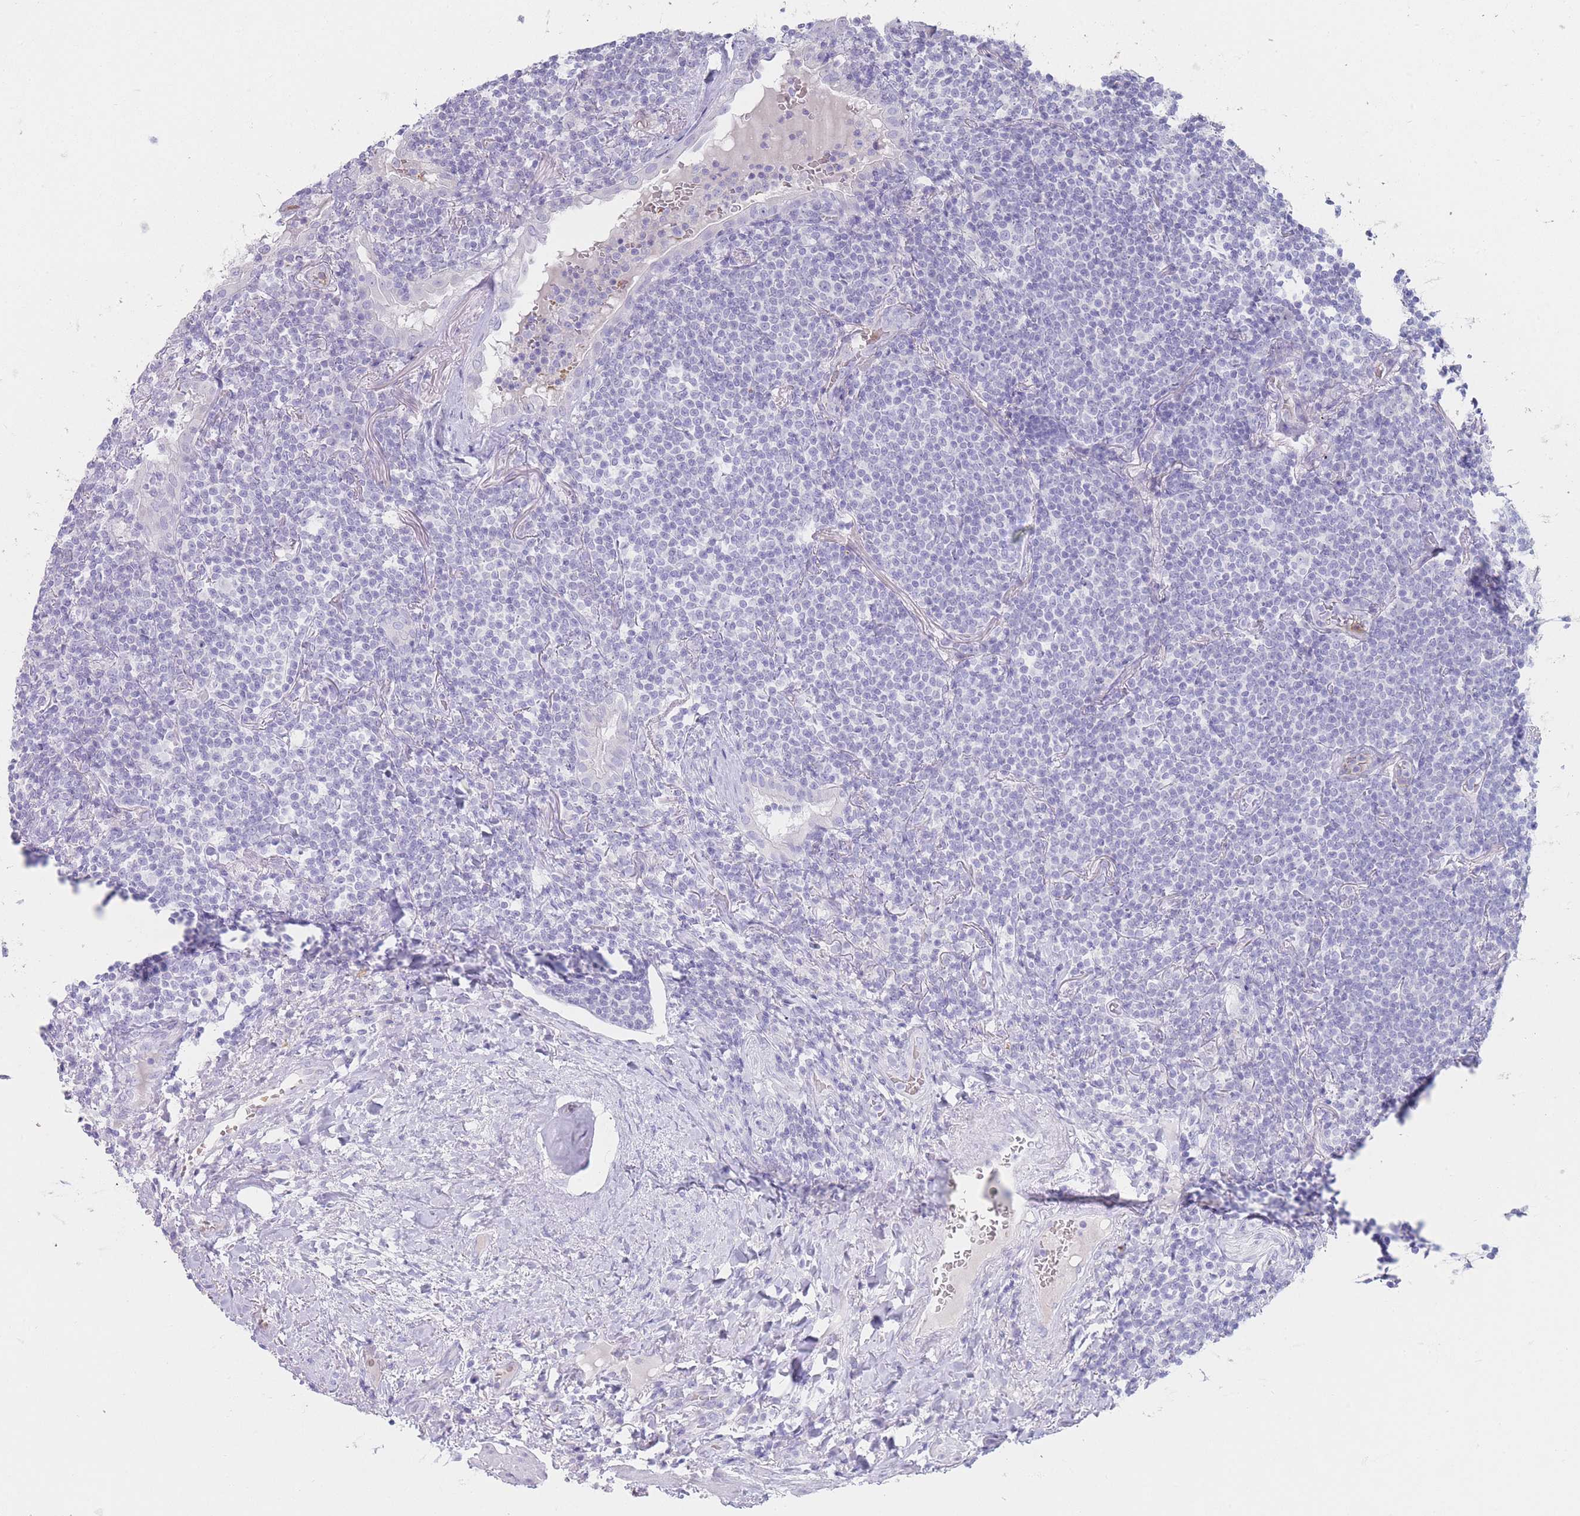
{"staining": {"intensity": "negative", "quantity": "none", "location": "none"}, "tissue": "lymphoma", "cell_type": "Tumor cells", "image_type": "cancer", "snomed": [{"axis": "morphology", "description": "Malignant lymphoma, non-Hodgkin's type, Low grade"}, {"axis": "topography", "description": "Lung"}], "caption": "Protein analysis of malignant lymphoma, non-Hodgkin's type (low-grade) exhibits no significant expression in tumor cells. (DAB (3,3'-diaminobenzidine) IHC with hematoxylin counter stain).", "gene": "HBG2", "patient": {"sex": "female", "age": 71}}